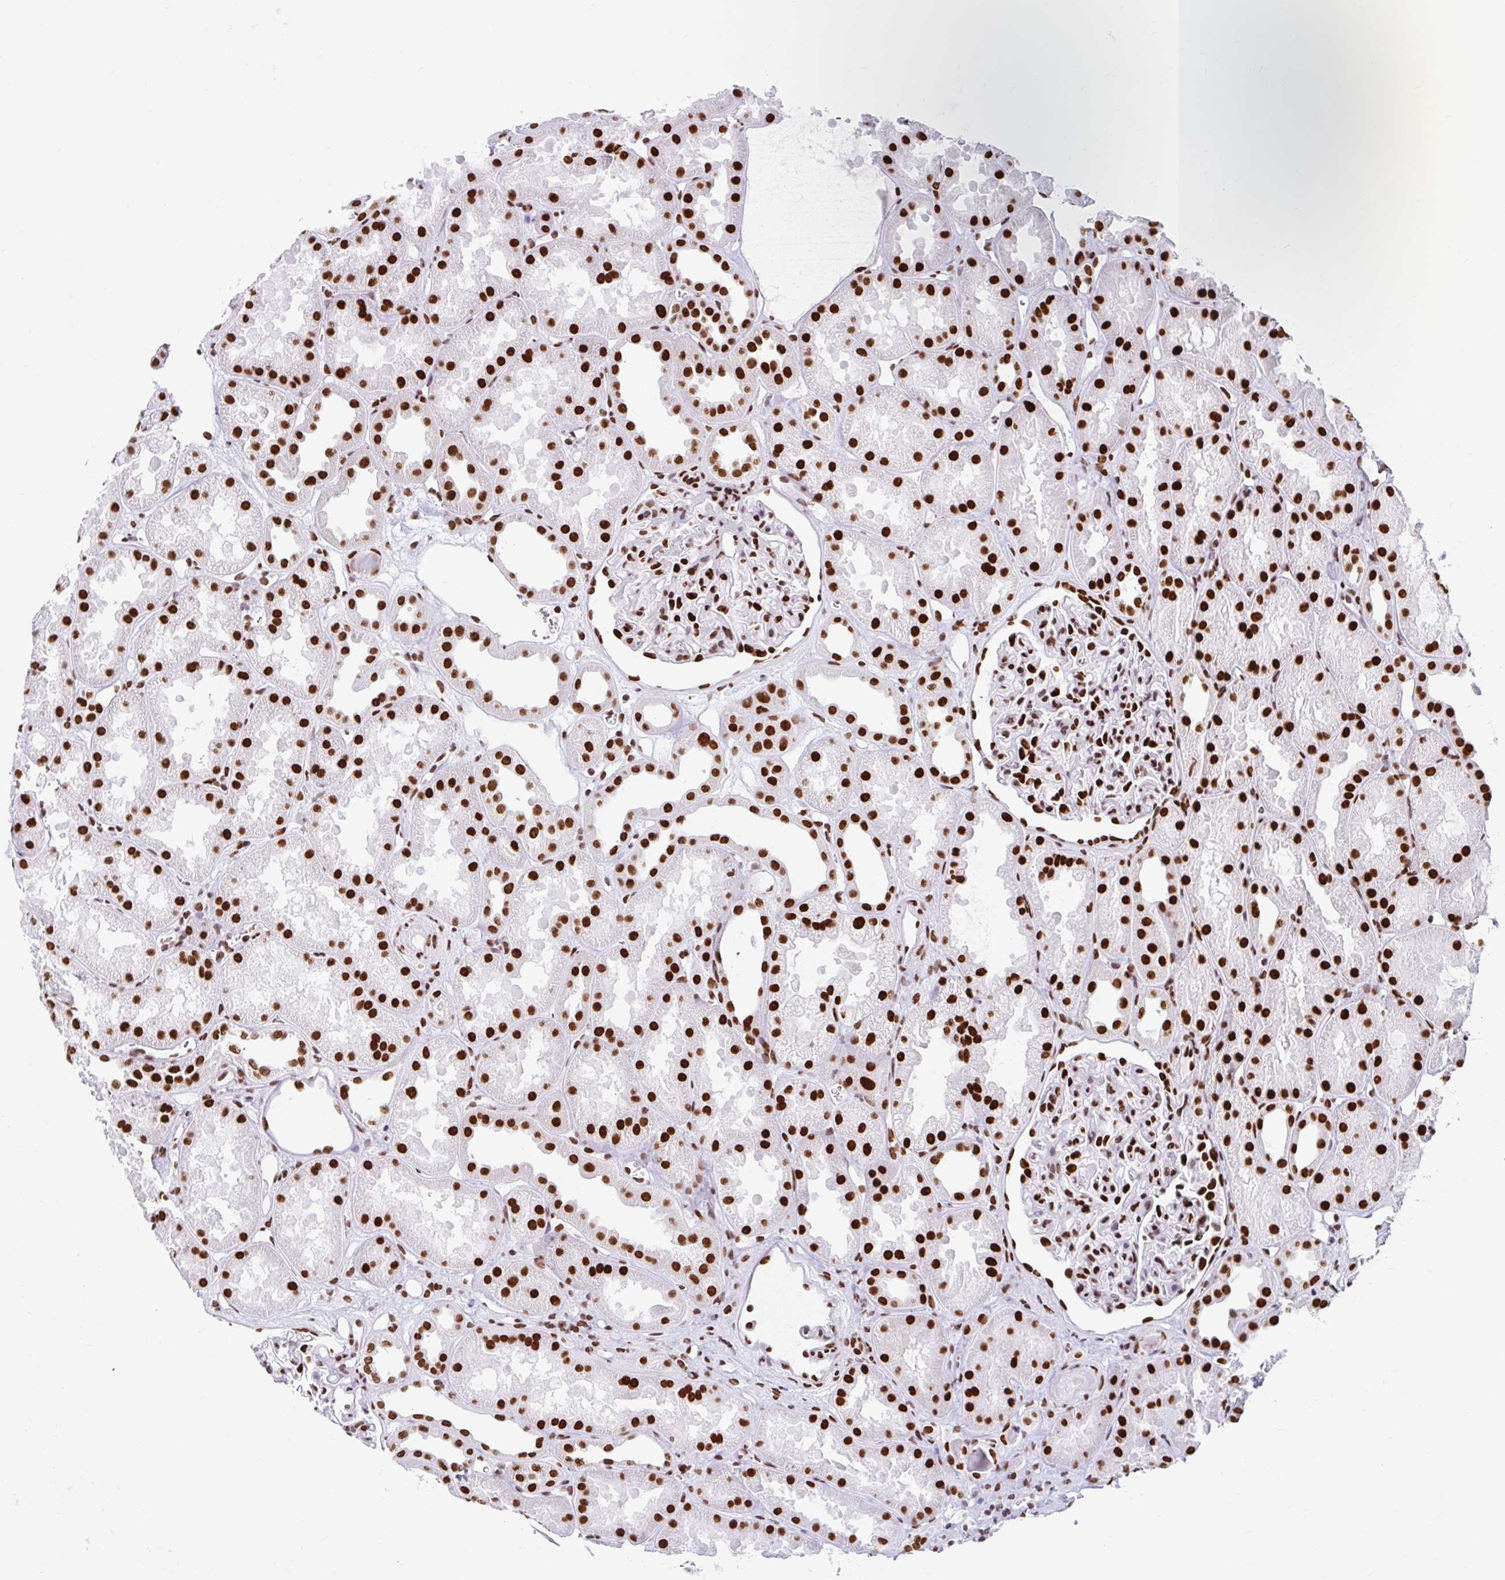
{"staining": {"intensity": "strong", "quantity": "25%-75%", "location": "nuclear"}, "tissue": "kidney", "cell_type": "Cells in glomeruli", "image_type": "normal", "snomed": [{"axis": "morphology", "description": "Normal tissue, NOS"}, {"axis": "topography", "description": "Kidney"}], "caption": "DAB immunohistochemical staining of benign kidney shows strong nuclear protein expression in approximately 25%-75% of cells in glomeruli.", "gene": "KHDRBS1", "patient": {"sex": "male", "age": 61}}